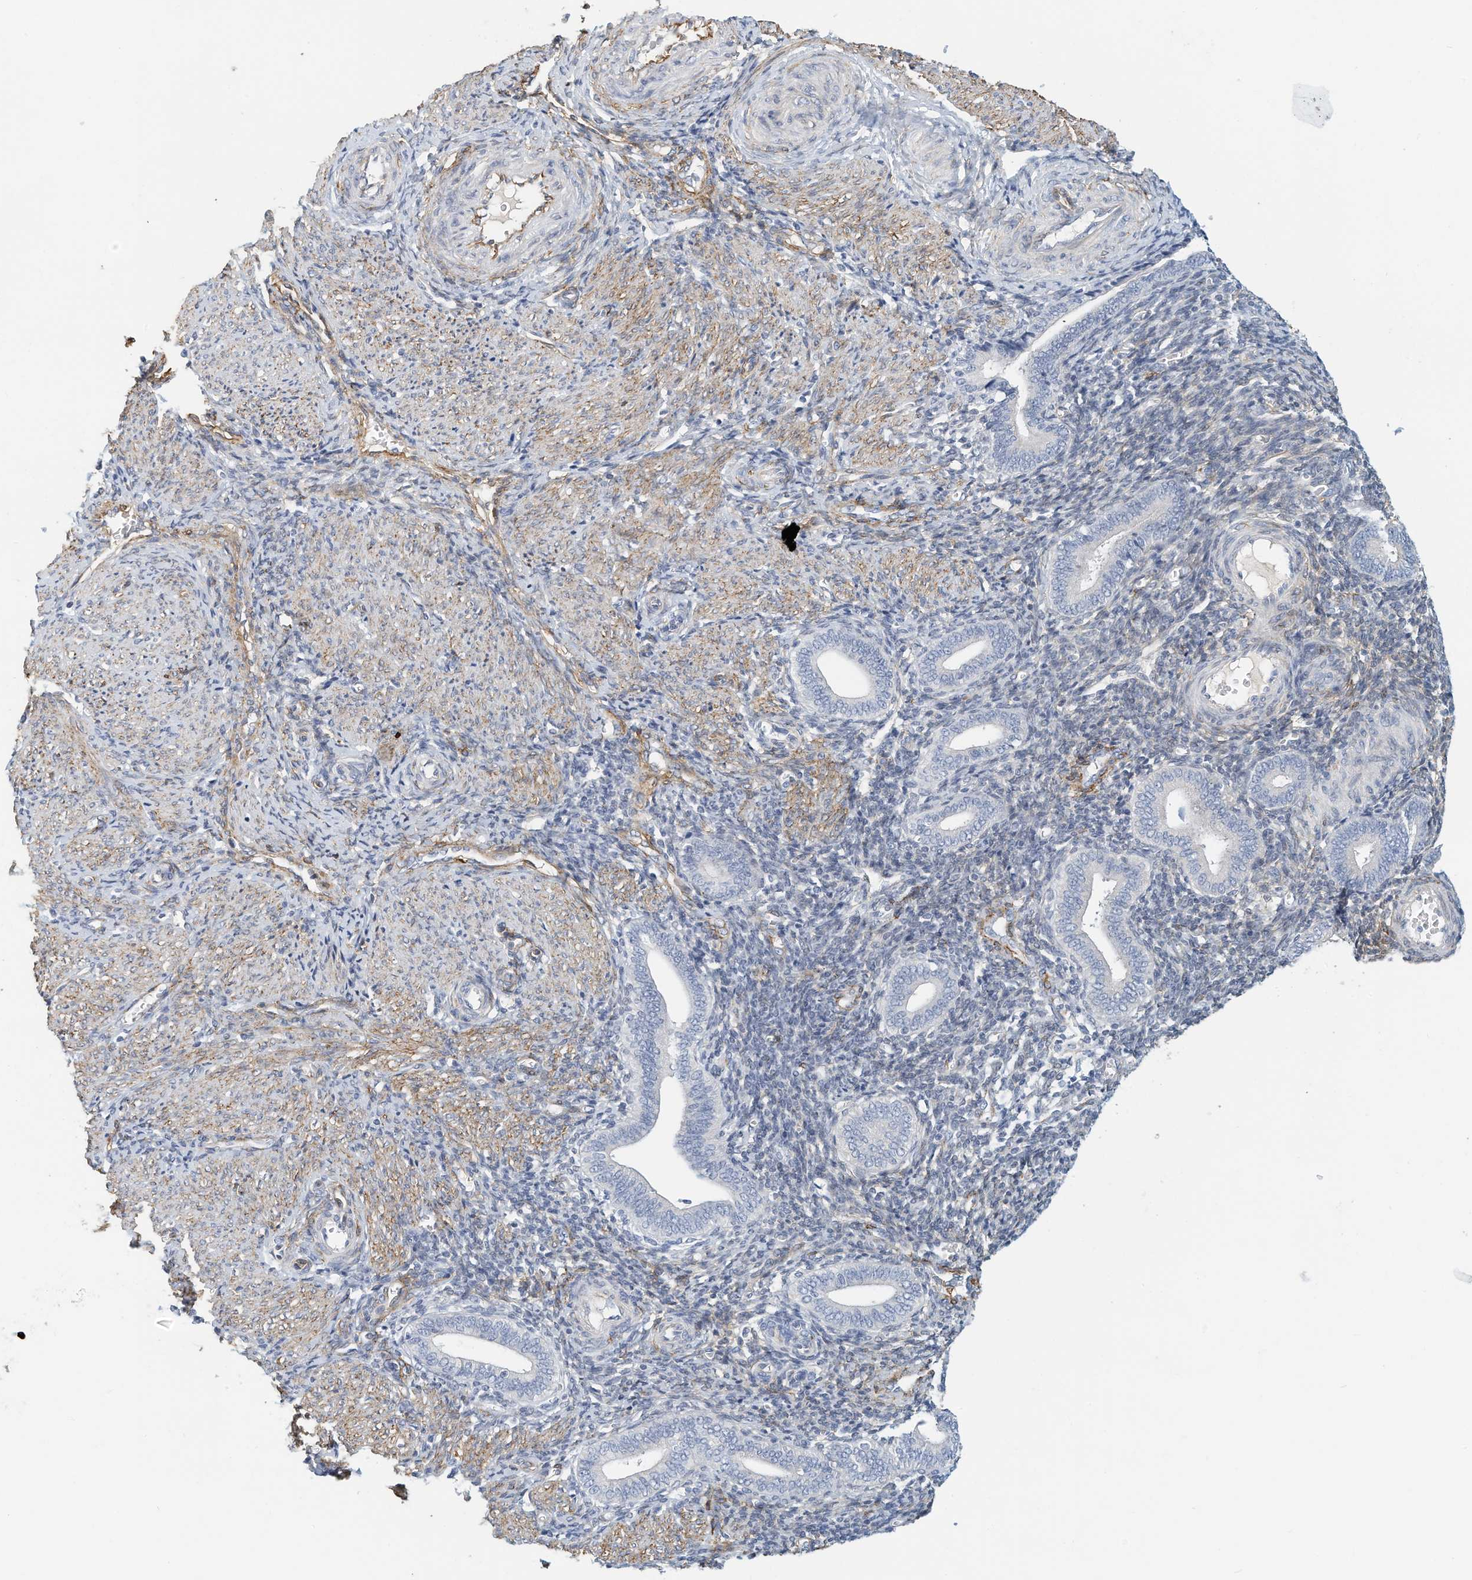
{"staining": {"intensity": "weak", "quantity": "<25%", "location": "cytoplasmic/membranous"}, "tissue": "endometrium", "cell_type": "Cells in endometrial stroma", "image_type": "normal", "snomed": [{"axis": "morphology", "description": "Normal tissue, NOS"}, {"axis": "topography", "description": "Uterus"}, {"axis": "topography", "description": "Endometrium"}], "caption": "IHC photomicrograph of unremarkable endometrium stained for a protein (brown), which displays no expression in cells in endometrial stroma.", "gene": "ARHGAP28", "patient": {"sex": "female", "age": 33}}